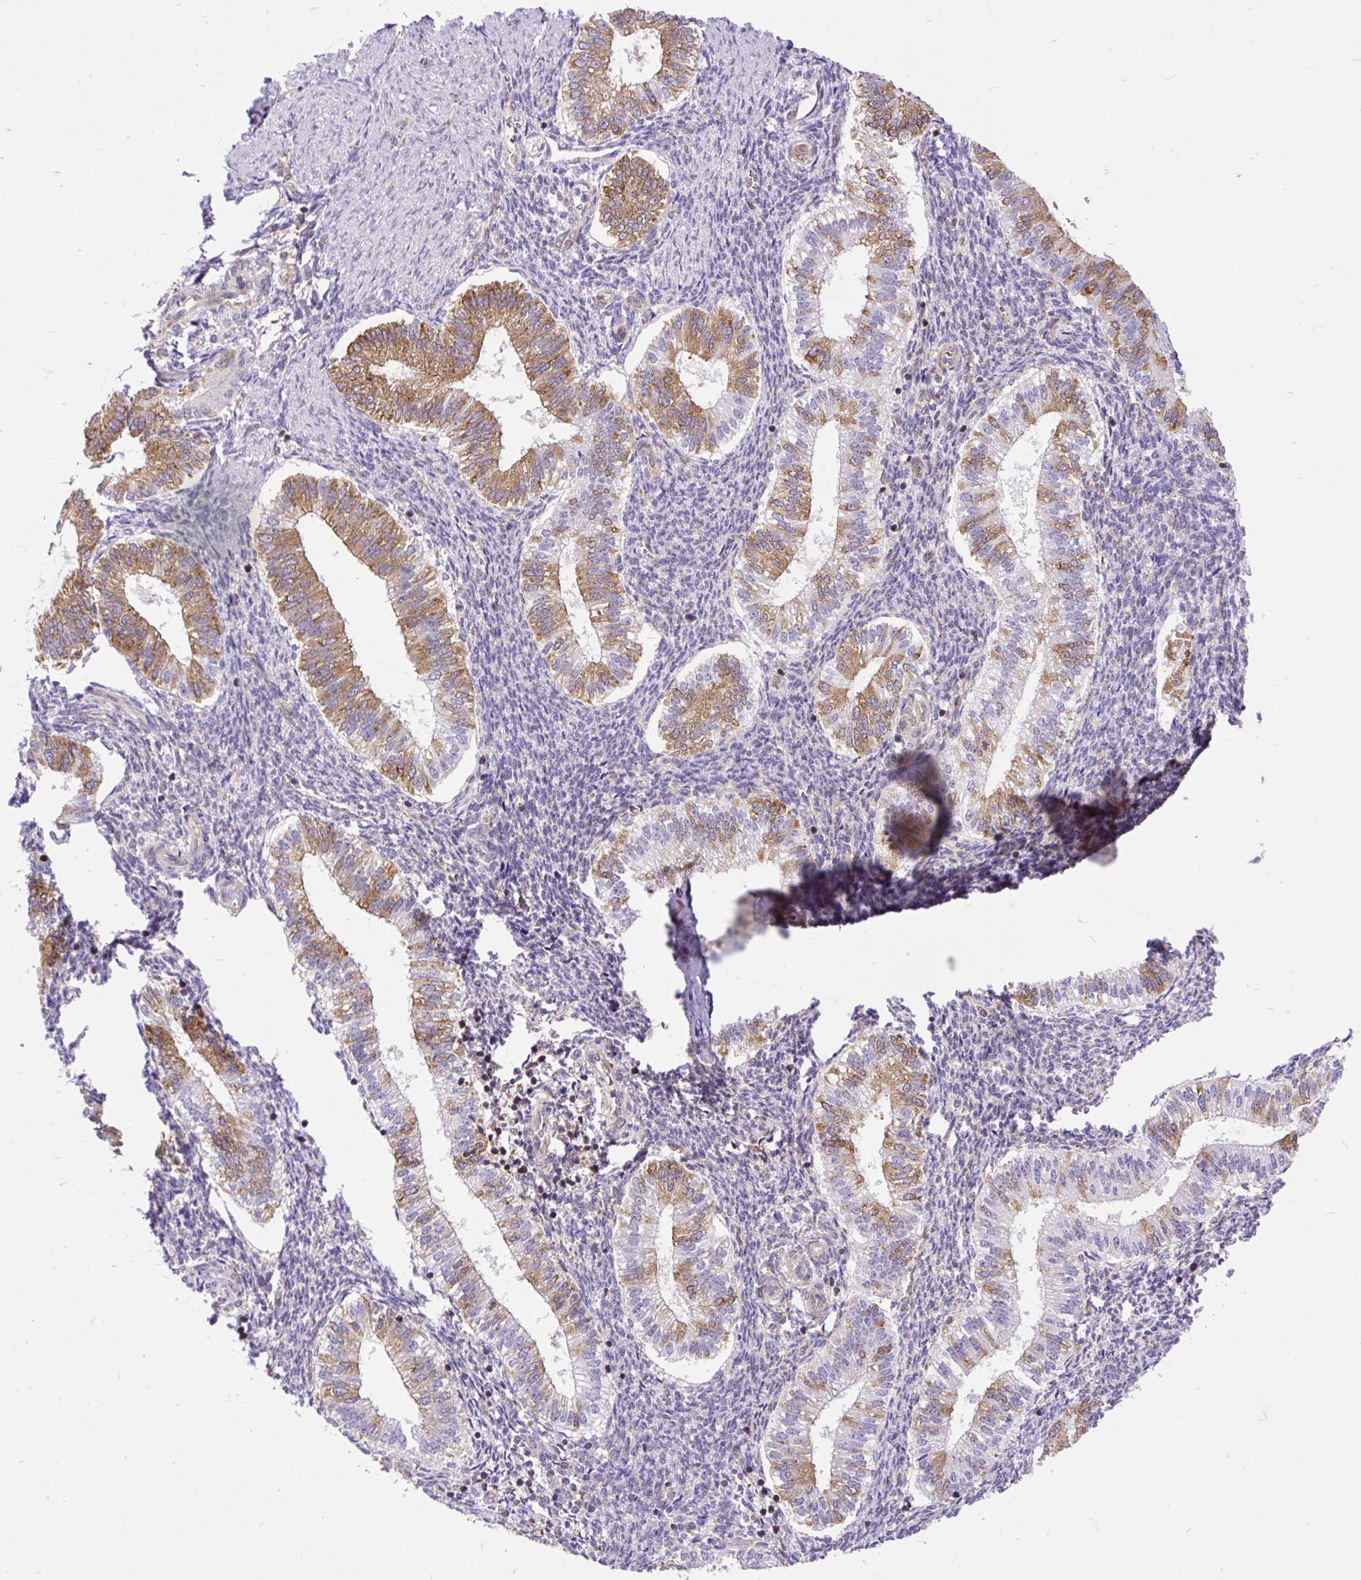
{"staining": {"intensity": "weak", "quantity": "25%-75%", "location": "cytoplasmic/membranous"}, "tissue": "endometrium", "cell_type": "Cells in endometrial stroma", "image_type": "normal", "snomed": [{"axis": "morphology", "description": "Normal tissue, NOS"}, {"axis": "topography", "description": "Endometrium"}], "caption": "Immunohistochemical staining of normal endometrium demonstrates weak cytoplasmic/membranous protein positivity in approximately 25%-75% of cells in endometrial stroma.", "gene": "TRIM17", "patient": {"sex": "female", "age": 25}}